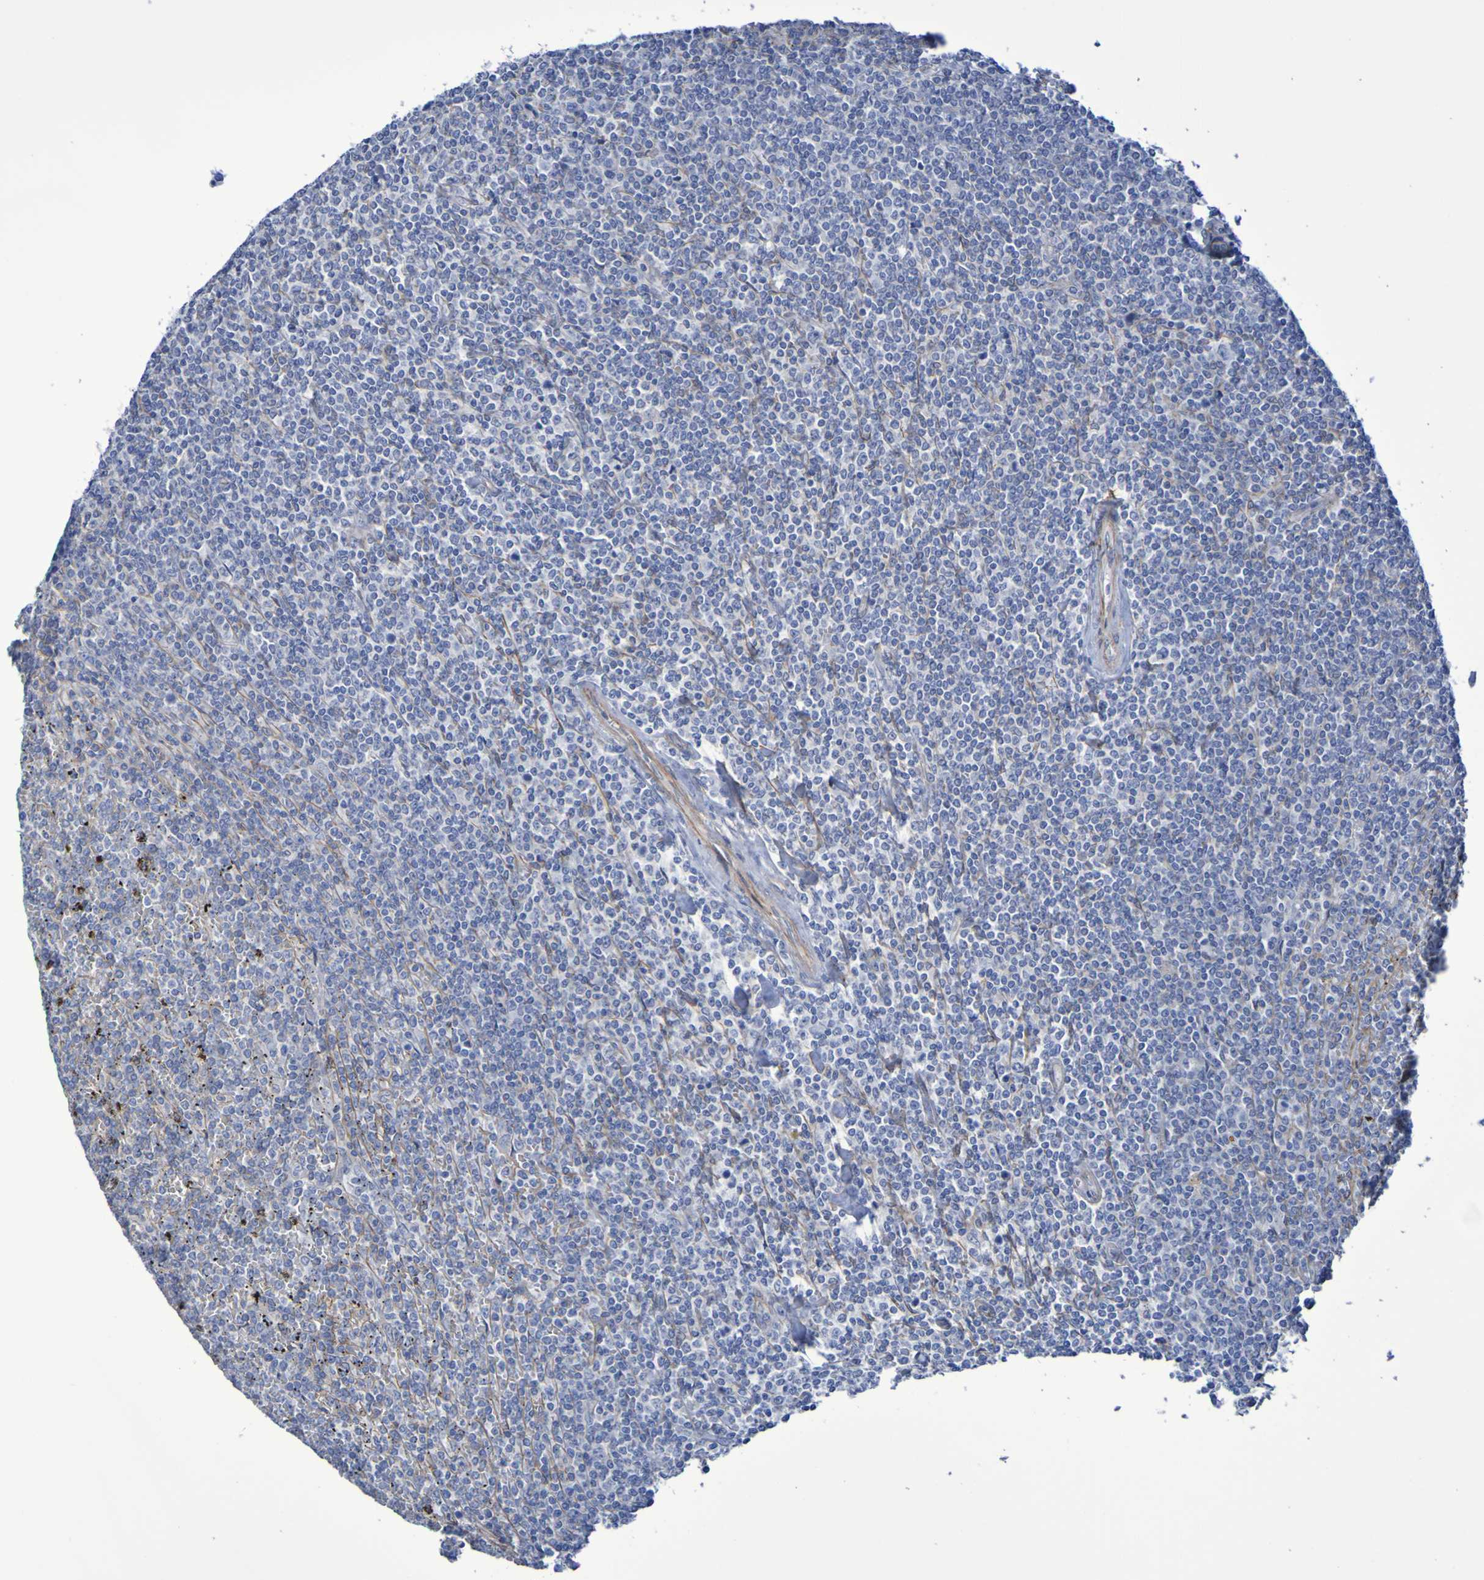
{"staining": {"intensity": "negative", "quantity": "none", "location": "none"}, "tissue": "lymphoma", "cell_type": "Tumor cells", "image_type": "cancer", "snomed": [{"axis": "morphology", "description": "Malignant lymphoma, non-Hodgkin's type, Low grade"}, {"axis": "topography", "description": "Spleen"}], "caption": "Lymphoma stained for a protein using immunohistochemistry (IHC) shows no expression tumor cells.", "gene": "LPP", "patient": {"sex": "female", "age": 19}}